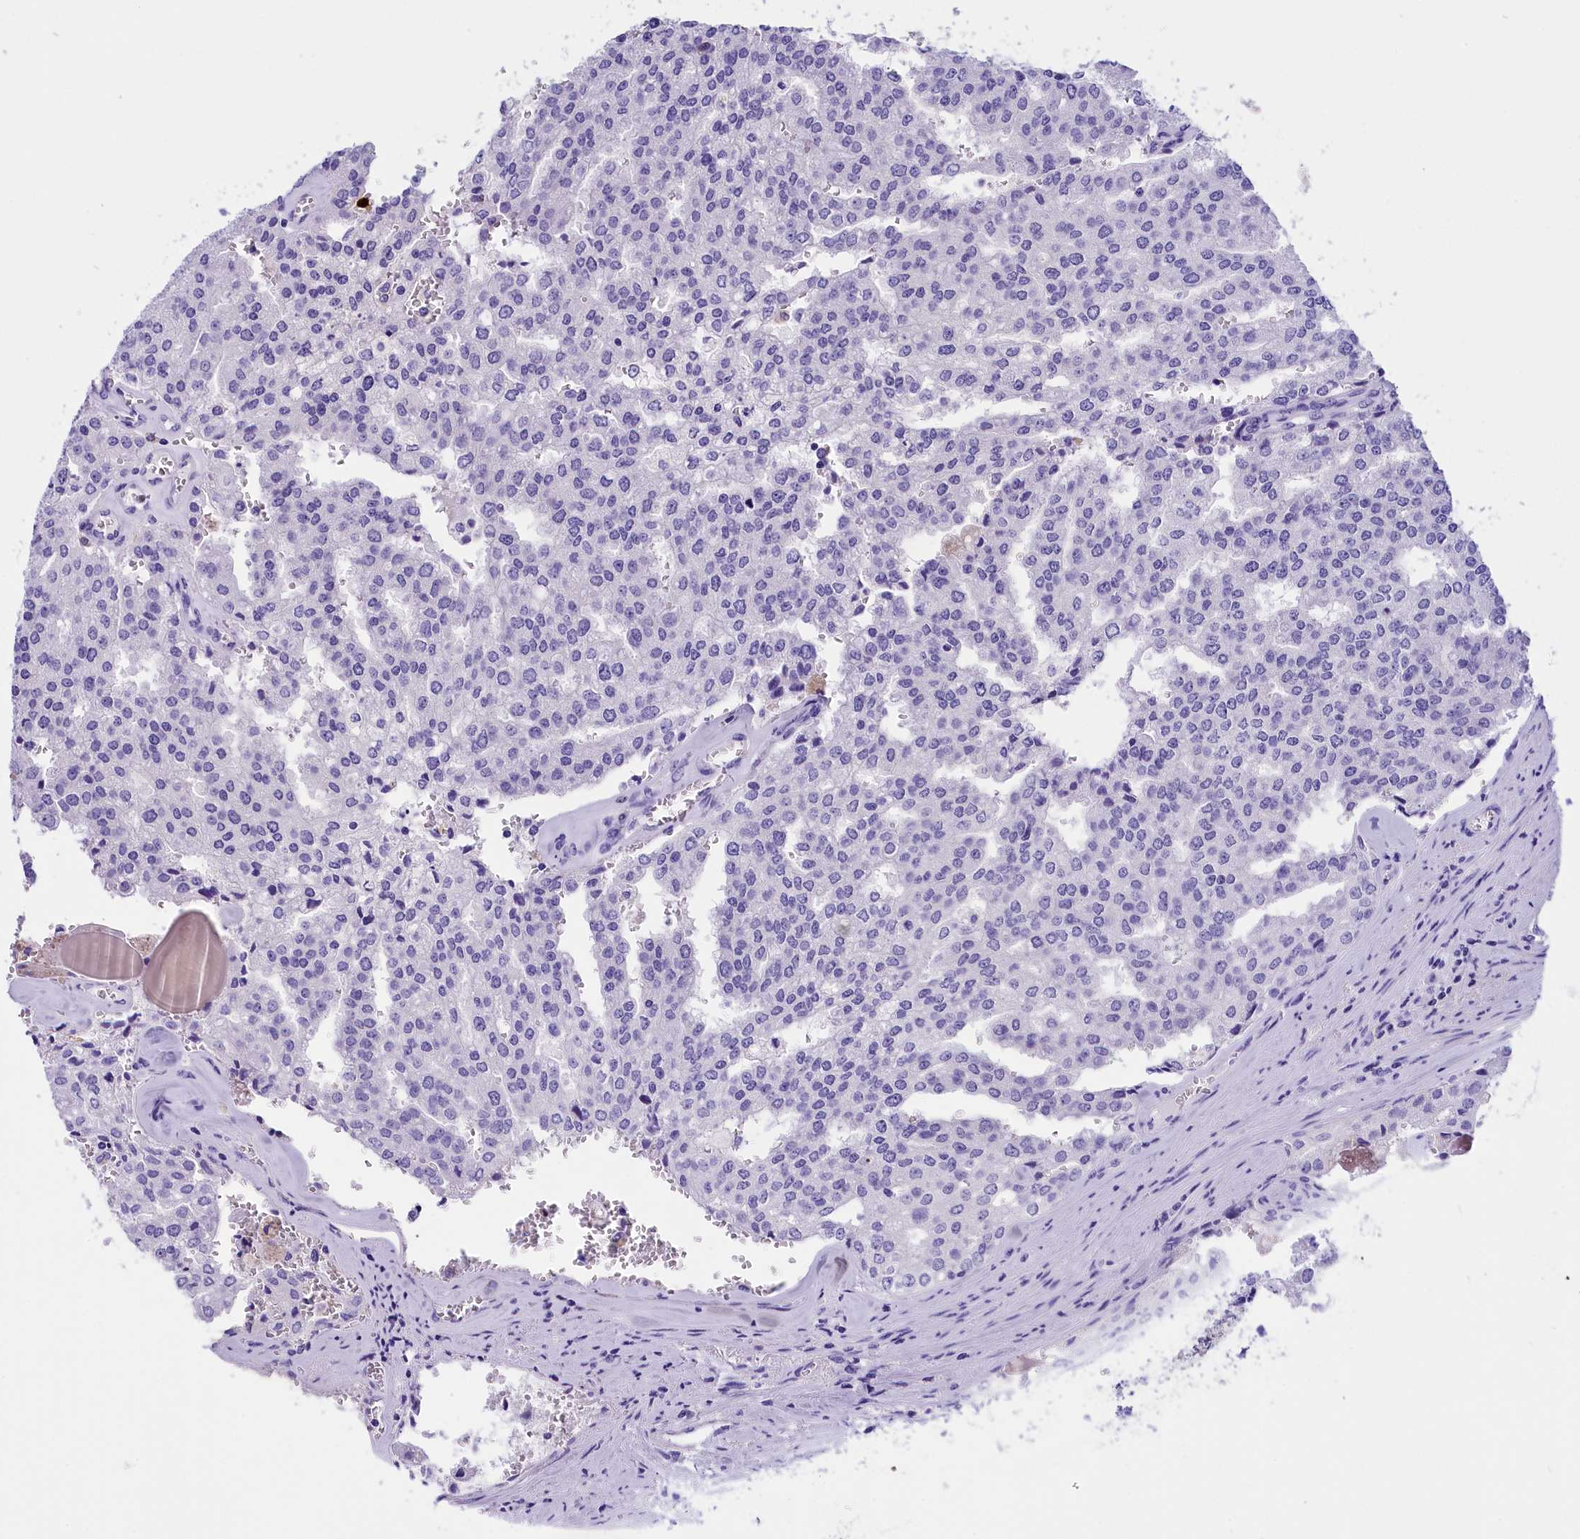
{"staining": {"intensity": "negative", "quantity": "none", "location": "none"}, "tissue": "prostate cancer", "cell_type": "Tumor cells", "image_type": "cancer", "snomed": [{"axis": "morphology", "description": "Adenocarcinoma, High grade"}, {"axis": "topography", "description": "Prostate"}], "caption": "Protein analysis of high-grade adenocarcinoma (prostate) reveals no significant expression in tumor cells.", "gene": "CLC", "patient": {"sex": "male", "age": 68}}